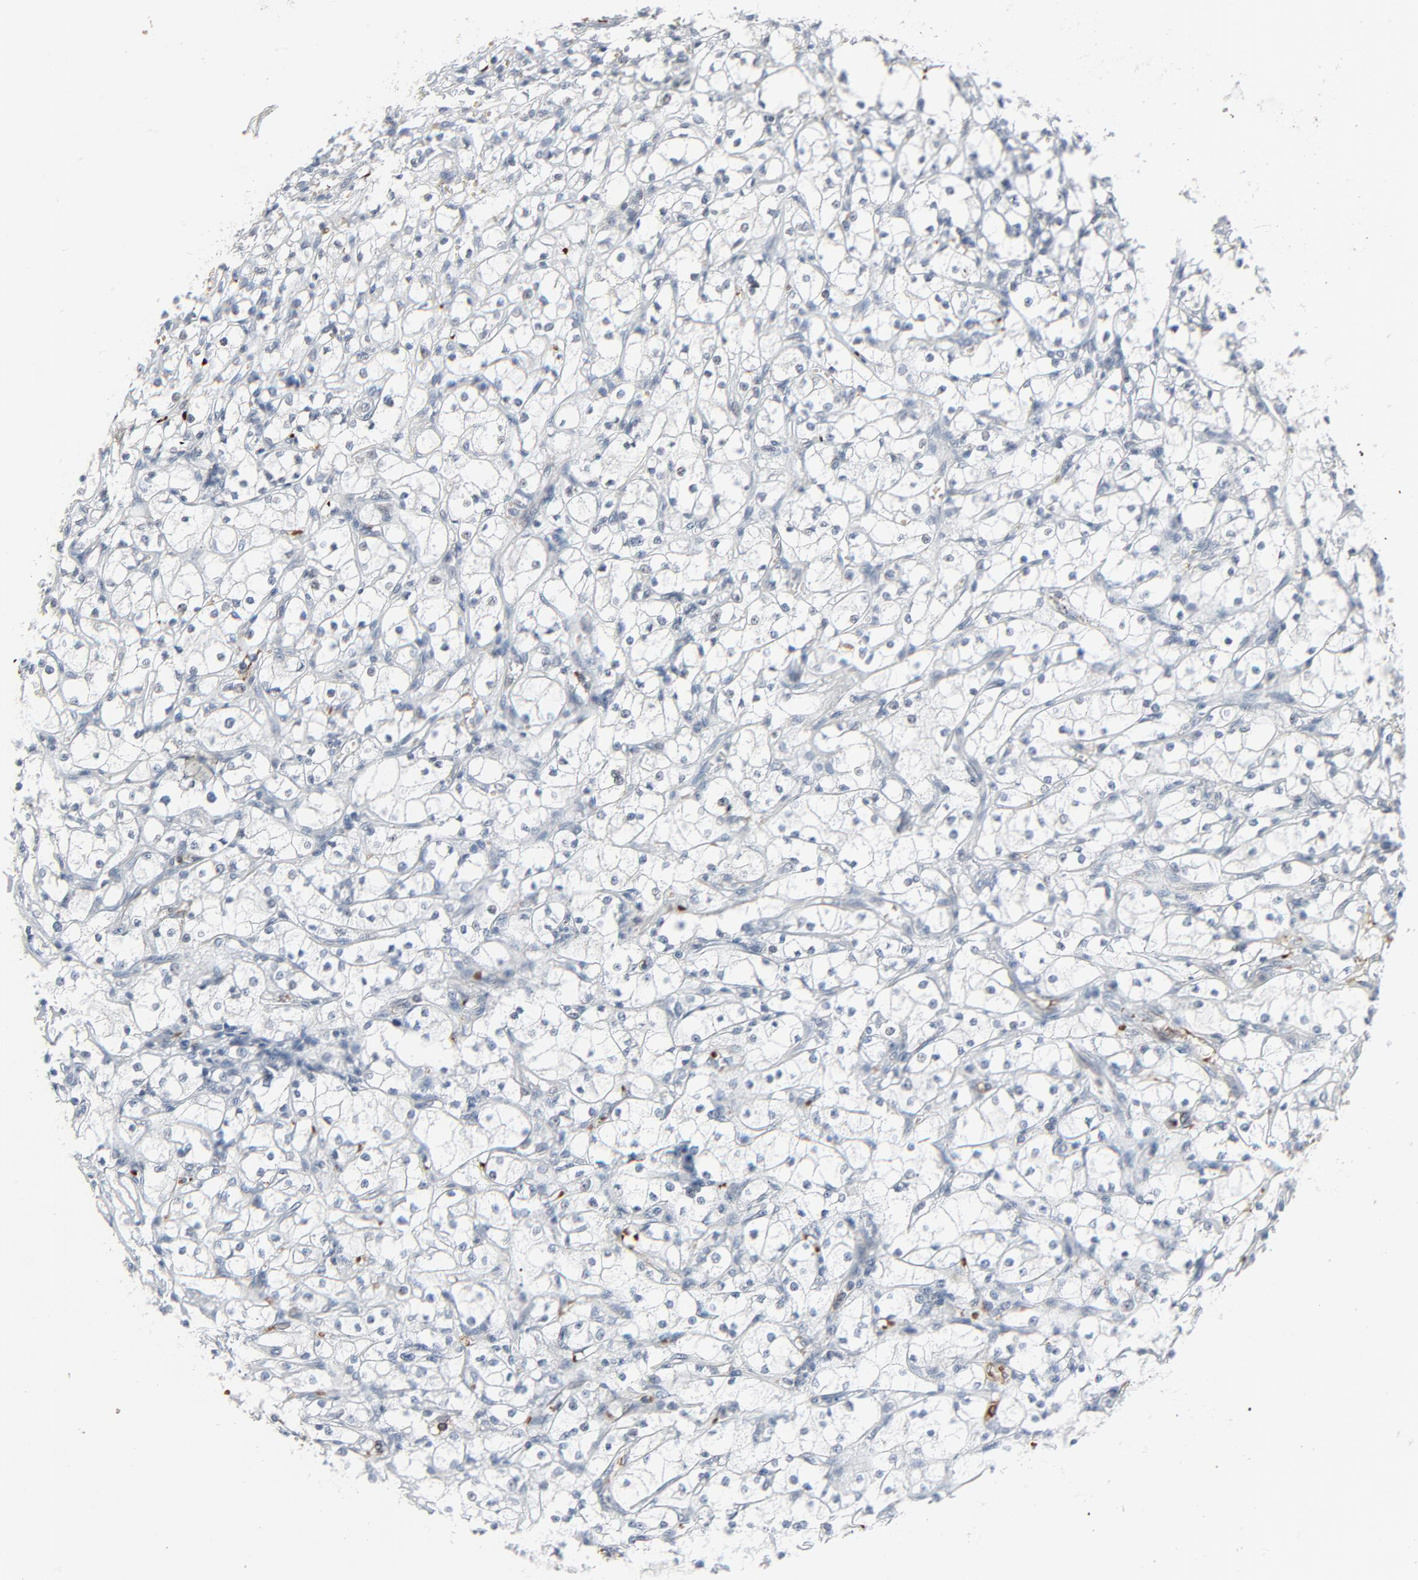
{"staining": {"intensity": "negative", "quantity": "none", "location": "none"}, "tissue": "renal cancer", "cell_type": "Tumor cells", "image_type": "cancer", "snomed": [{"axis": "morphology", "description": "Adenocarcinoma, NOS"}, {"axis": "topography", "description": "Kidney"}], "caption": "Immunohistochemistry (IHC) image of renal cancer (adenocarcinoma) stained for a protein (brown), which demonstrates no staining in tumor cells.", "gene": "SAGE1", "patient": {"sex": "male", "age": 61}}